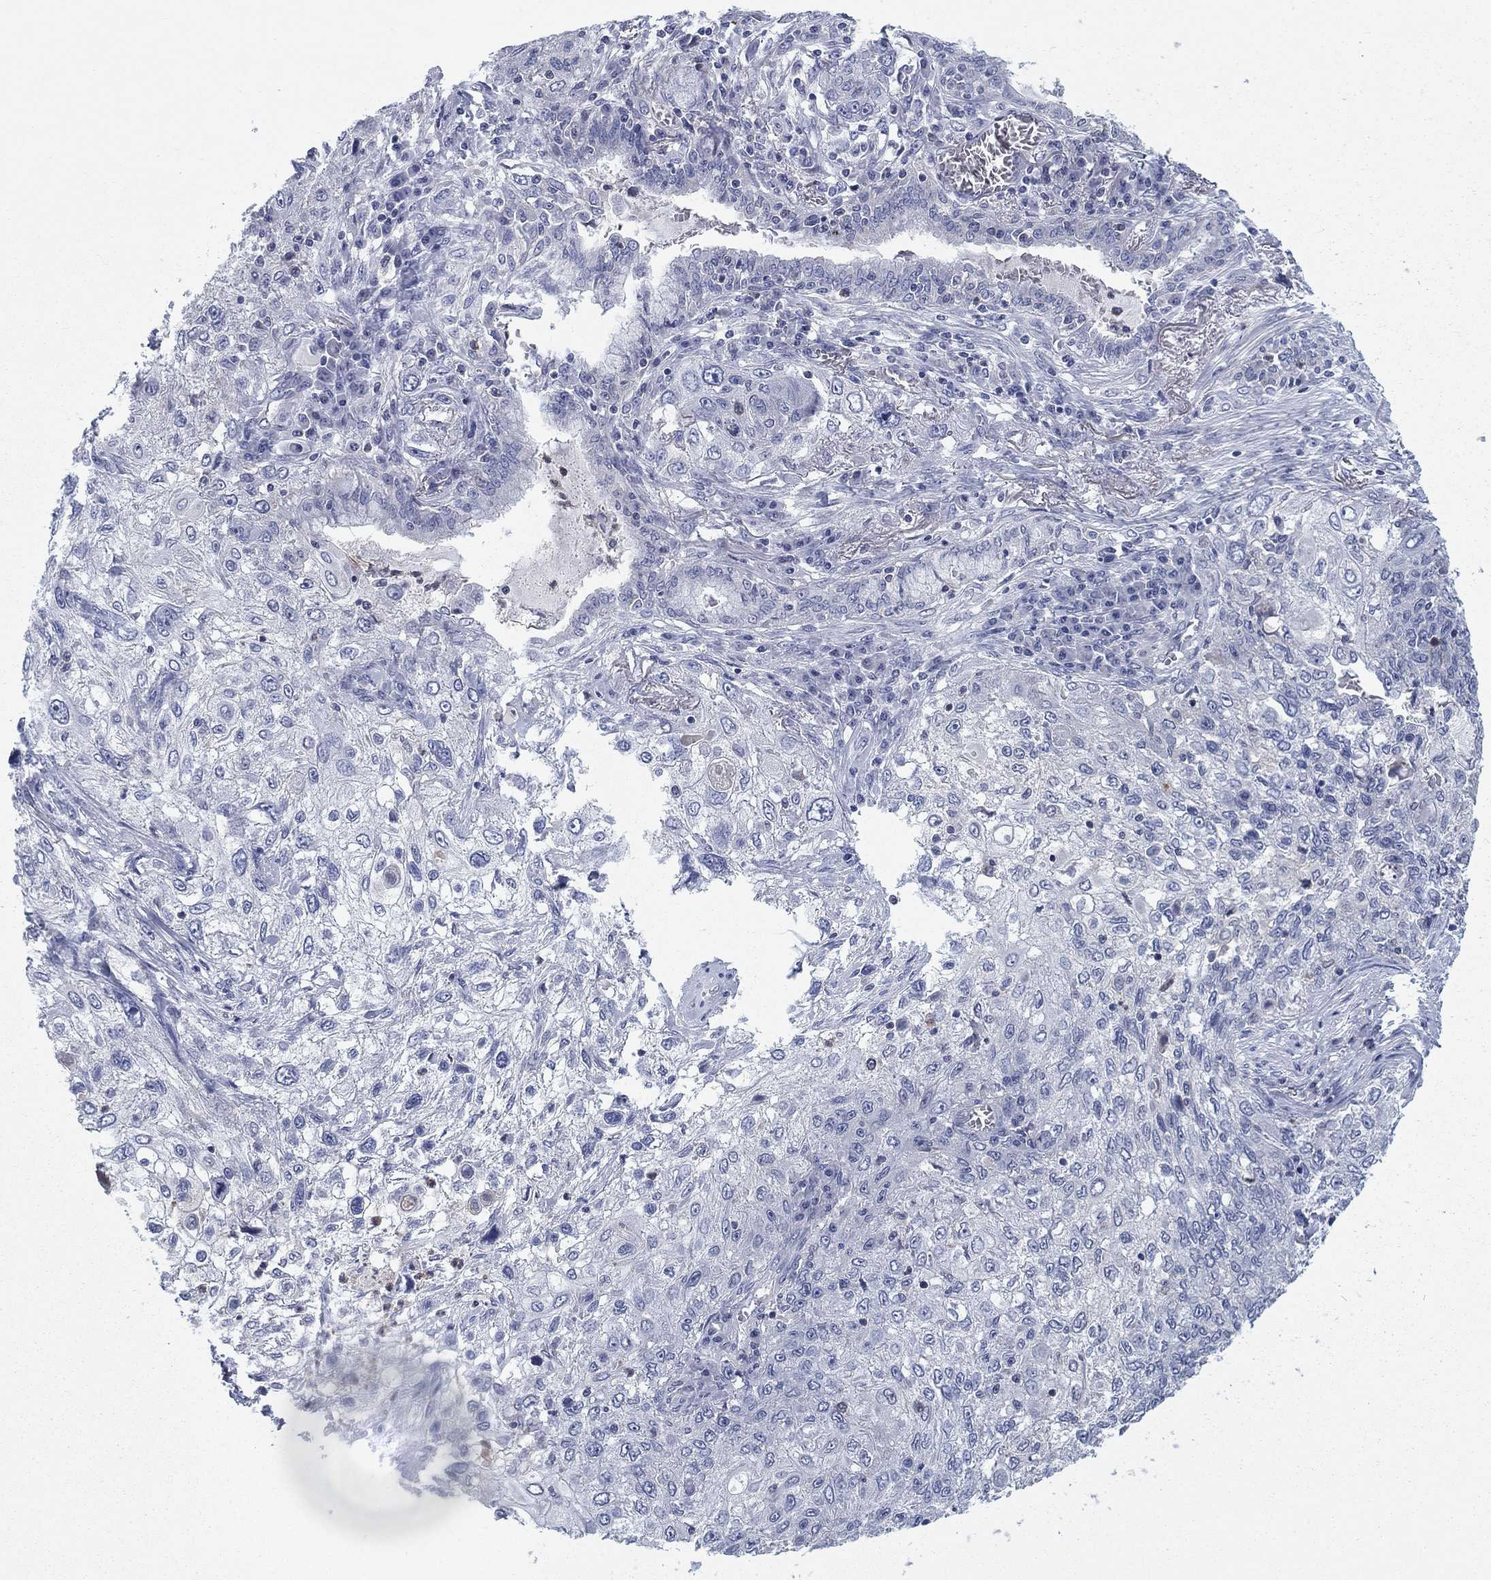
{"staining": {"intensity": "negative", "quantity": "none", "location": "none"}, "tissue": "lung cancer", "cell_type": "Tumor cells", "image_type": "cancer", "snomed": [{"axis": "morphology", "description": "Squamous cell carcinoma, NOS"}, {"axis": "topography", "description": "Lung"}], "caption": "IHC of lung cancer (squamous cell carcinoma) exhibits no staining in tumor cells.", "gene": "KIF15", "patient": {"sex": "female", "age": 69}}